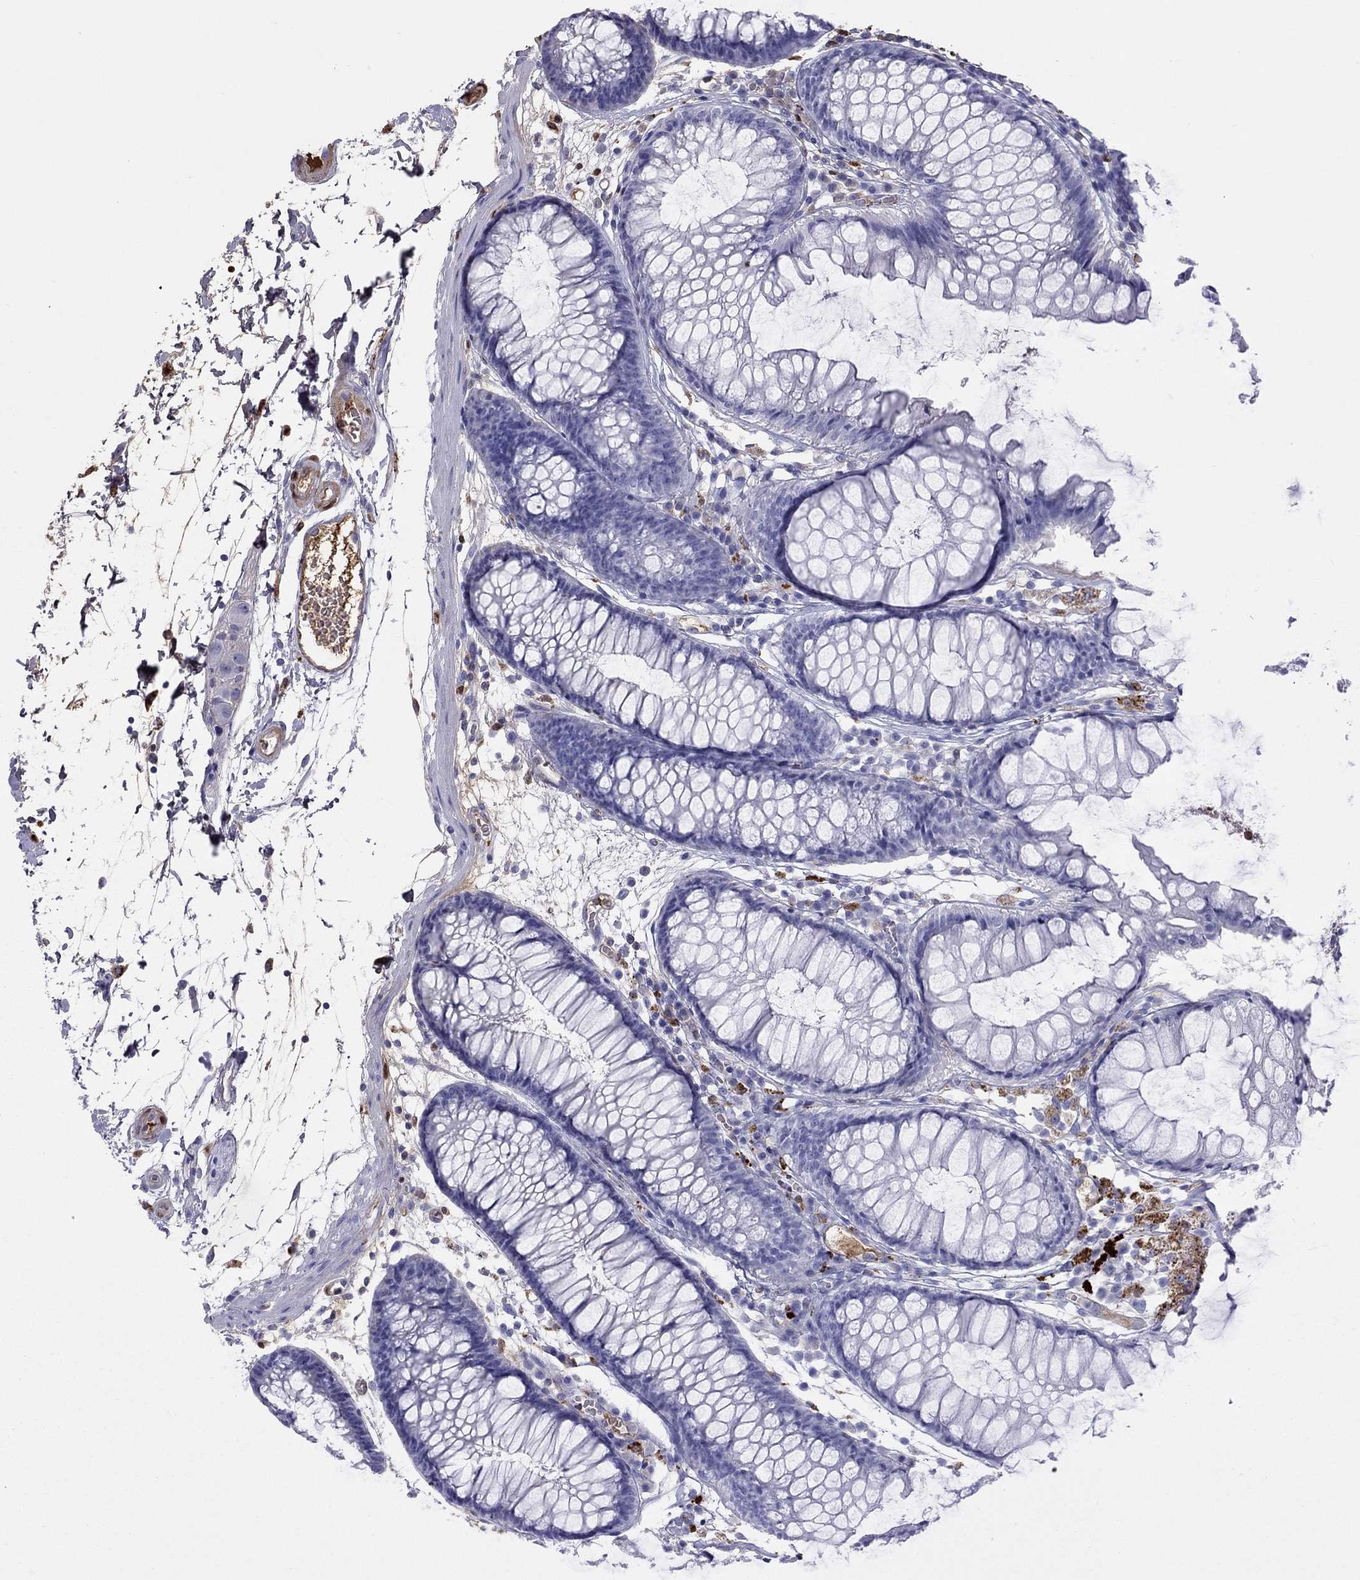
{"staining": {"intensity": "negative", "quantity": "none", "location": "none"}, "tissue": "colon", "cell_type": "Endothelial cells", "image_type": "normal", "snomed": [{"axis": "morphology", "description": "Normal tissue, NOS"}, {"axis": "morphology", "description": "Adenocarcinoma, NOS"}, {"axis": "topography", "description": "Colon"}], "caption": "The IHC image has no significant expression in endothelial cells of colon.", "gene": "SERPINA3", "patient": {"sex": "male", "age": 65}}